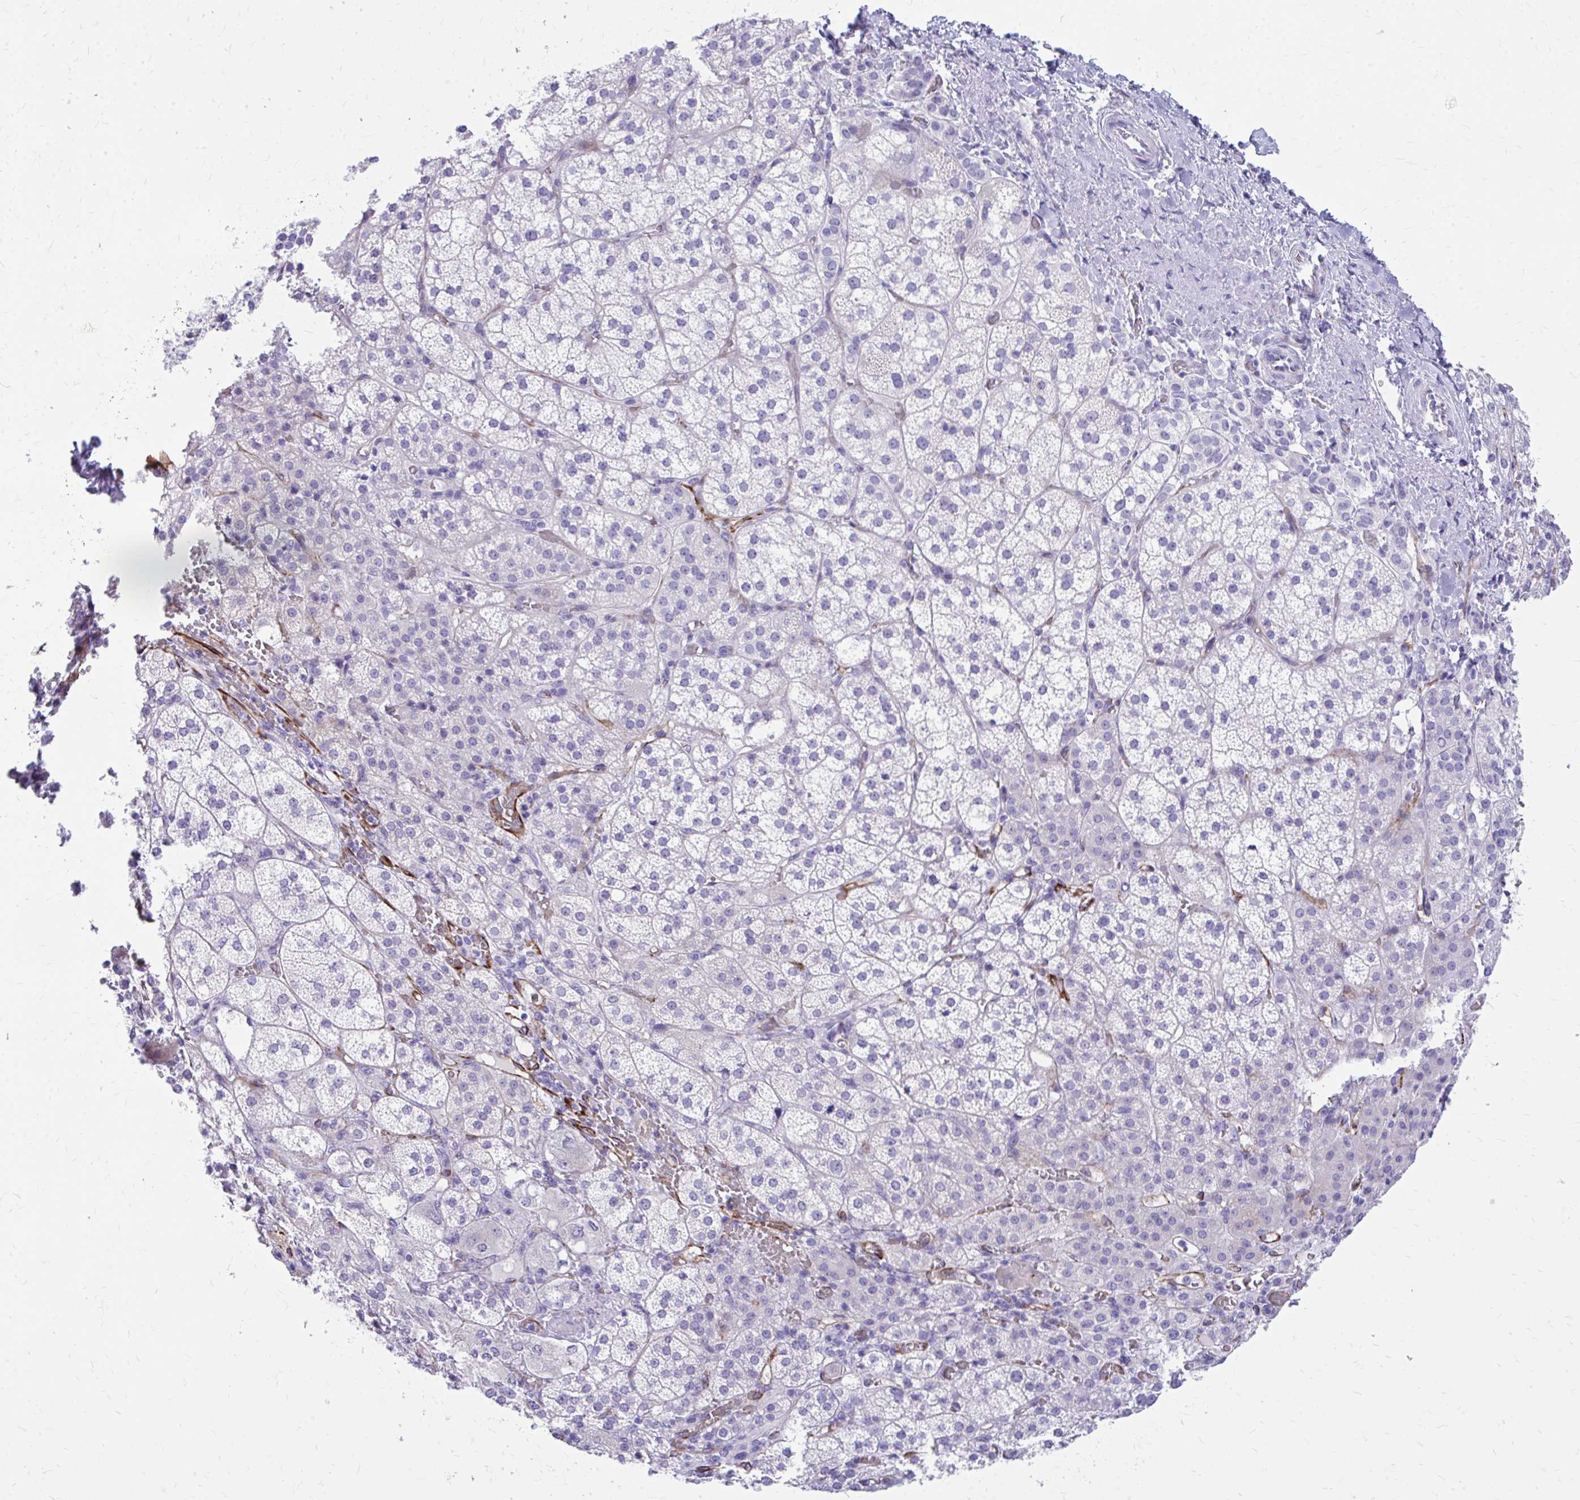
{"staining": {"intensity": "negative", "quantity": "none", "location": "none"}, "tissue": "adrenal gland", "cell_type": "Glandular cells", "image_type": "normal", "snomed": [{"axis": "morphology", "description": "Normal tissue, NOS"}, {"axis": "topography", "description": "Adrenal gland"}], "caption": "Benign adrenal gland was stained to show a protein in brown. There is no significant expression in glandular cells. (Brightfield microscopy of DAB (3,3'-diaminobenzidine) immunohistochemistry at high magnification).", "gene": "ENSG00000285953", "patient": {"sex": "female", "age": 60}}